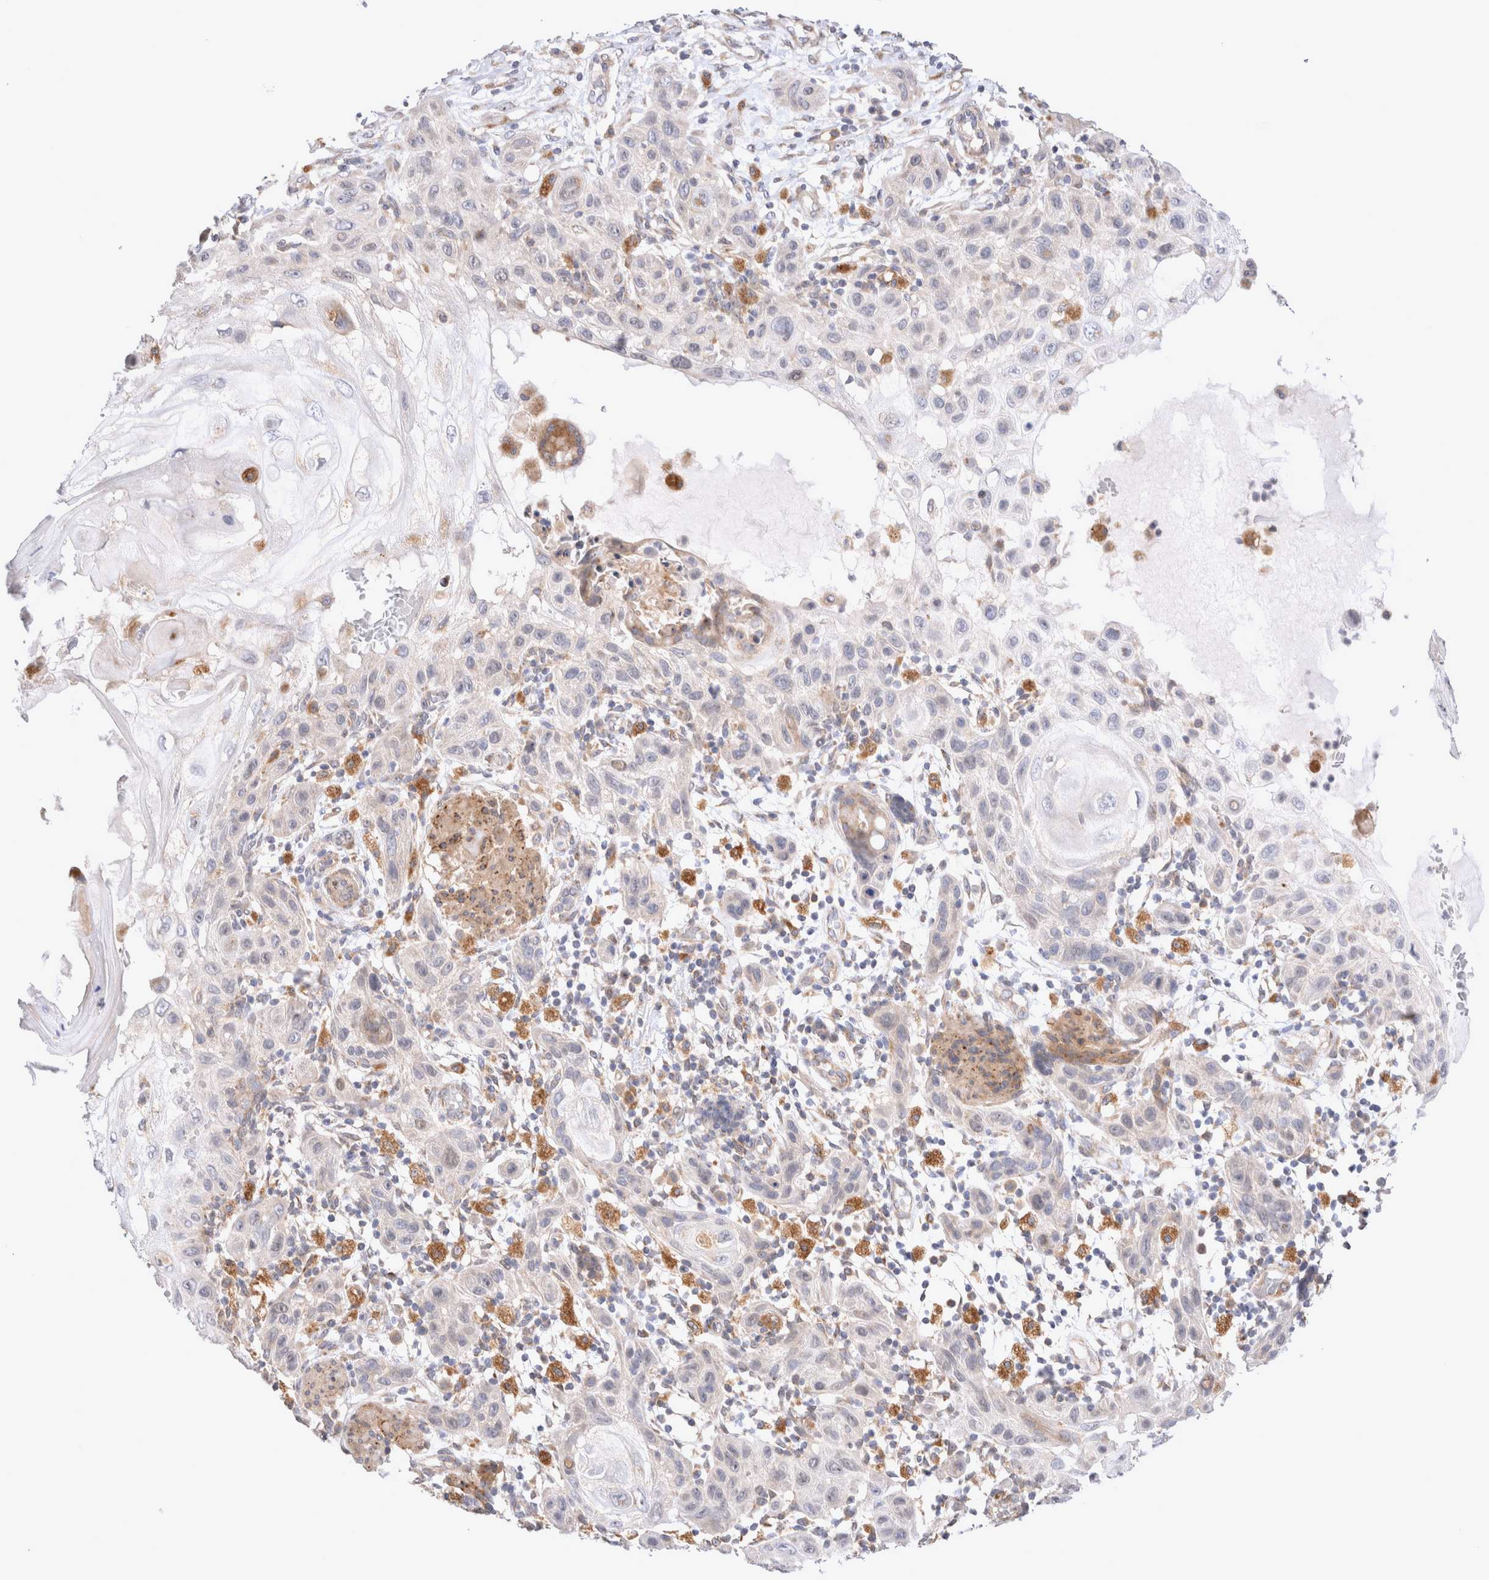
{"staining": {"intensity": "weak", "quantity": "<25%", "location": "cytoplasmic/membranous"}, "tissue": "skin cancer", "cell_type": "Tumor cells", "image_type": "cancer", "snomed": [{"axis": "morphology", "description": "Squamous cell carcinoma, NOS"}, {"axis": "topography", "description": "Skin"}], "caption": "The IHC photomicrograph has no significant expression in tumor cells of skin cancer tissue.", "gene": "NPC1", "patient": {"sex": "female", "age": 96}}